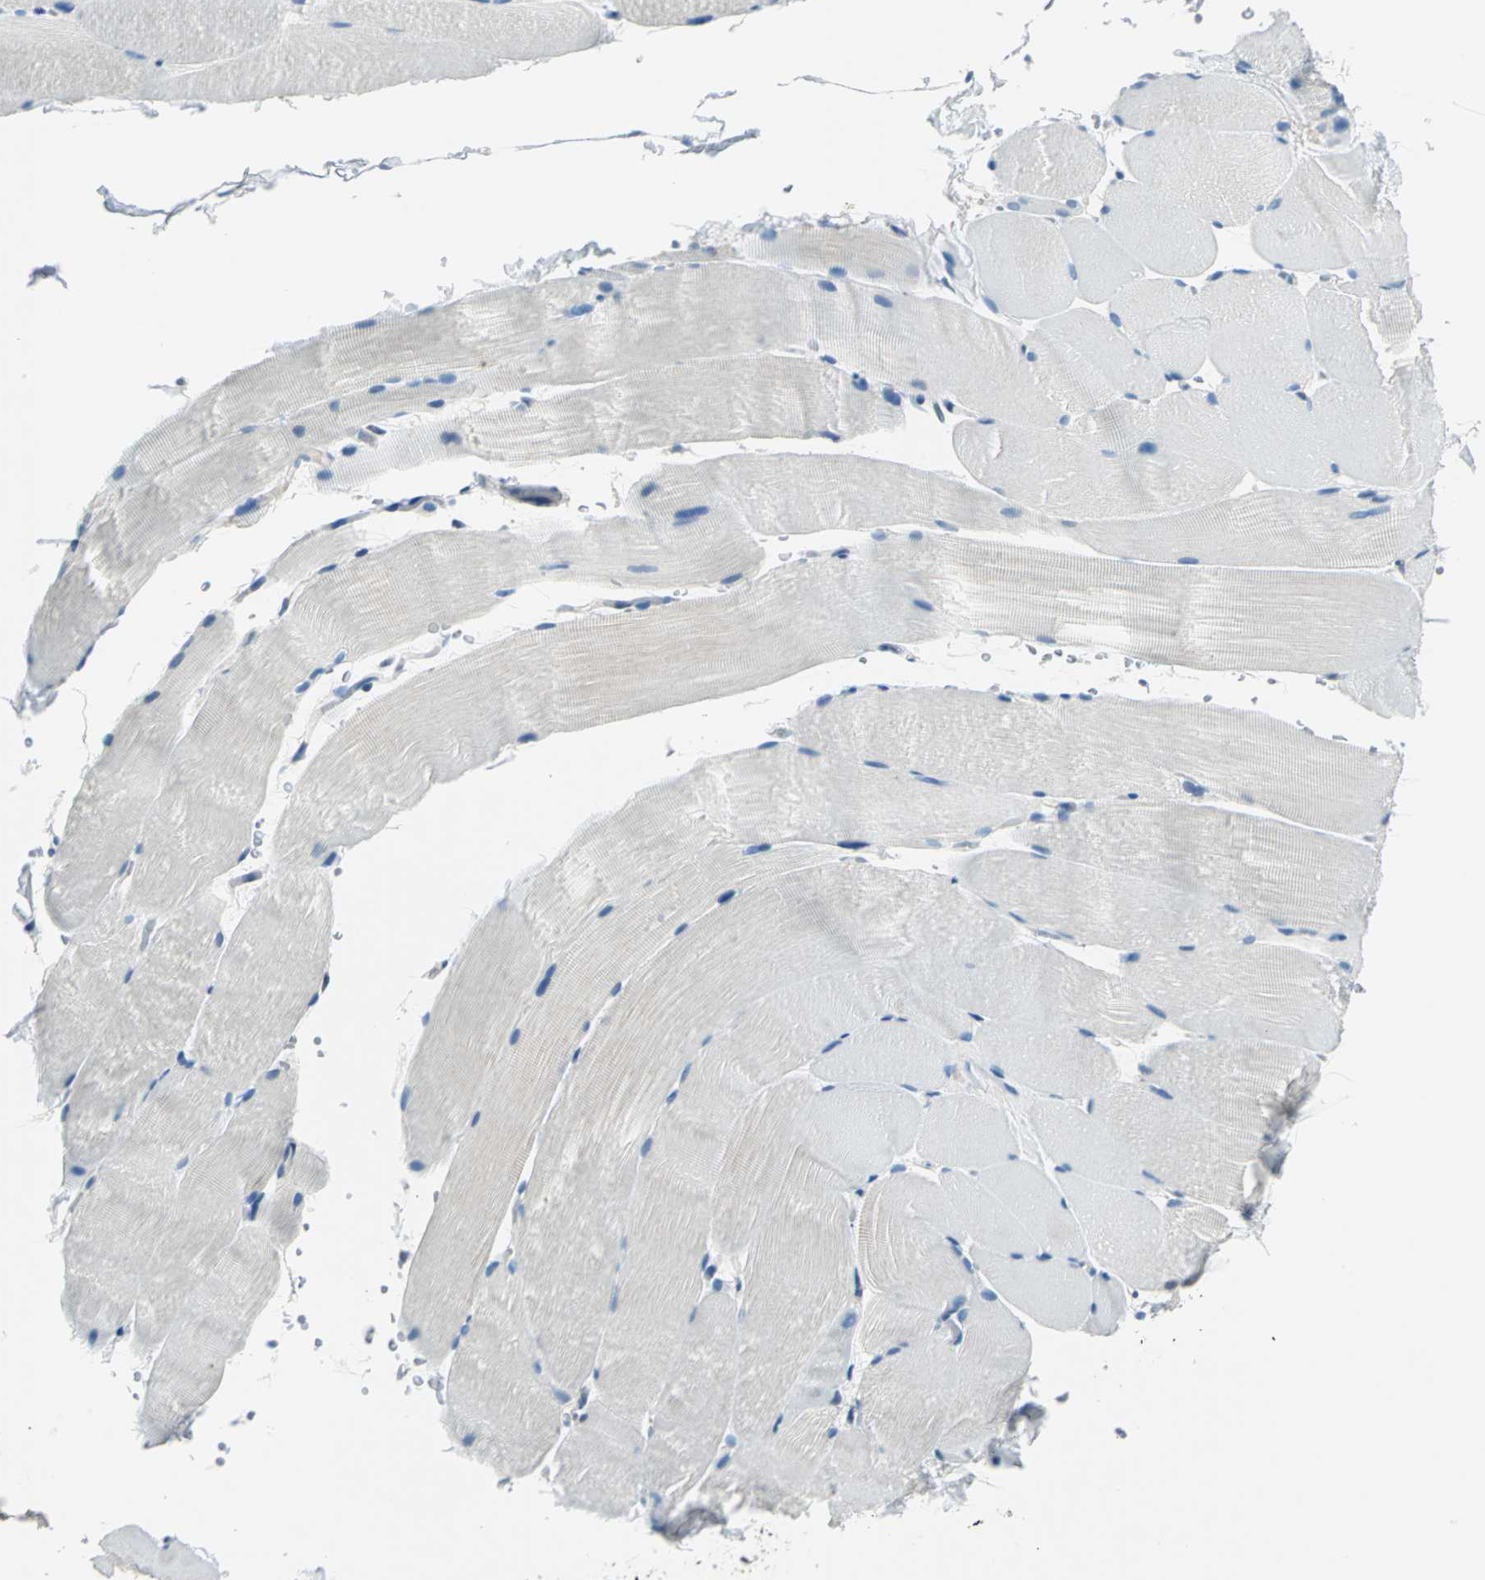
{"staining": {"intensity": "negative", "quantity": "none", "location": "none"}, "tissue": "skeletal muscle", "cell_type": "Myocytes", "image_type": "normal", "snomed": [{"axis": "morphology", "description": "Normal tissue, NOS"}, {"axis": "topography", "description": "Skeletal muscle"}, {"axis": "topography", "description": "Parathyroid gland"}], "caption": "A micrograph of skeletal muscle stained for a protein exhibits no brown staining in myocytes. (Brightfield microscopy of DAB immunohistochemistry at high magnification).", "gene": "AKR1A1", "patient": {"sex": "female", "age": 37}}